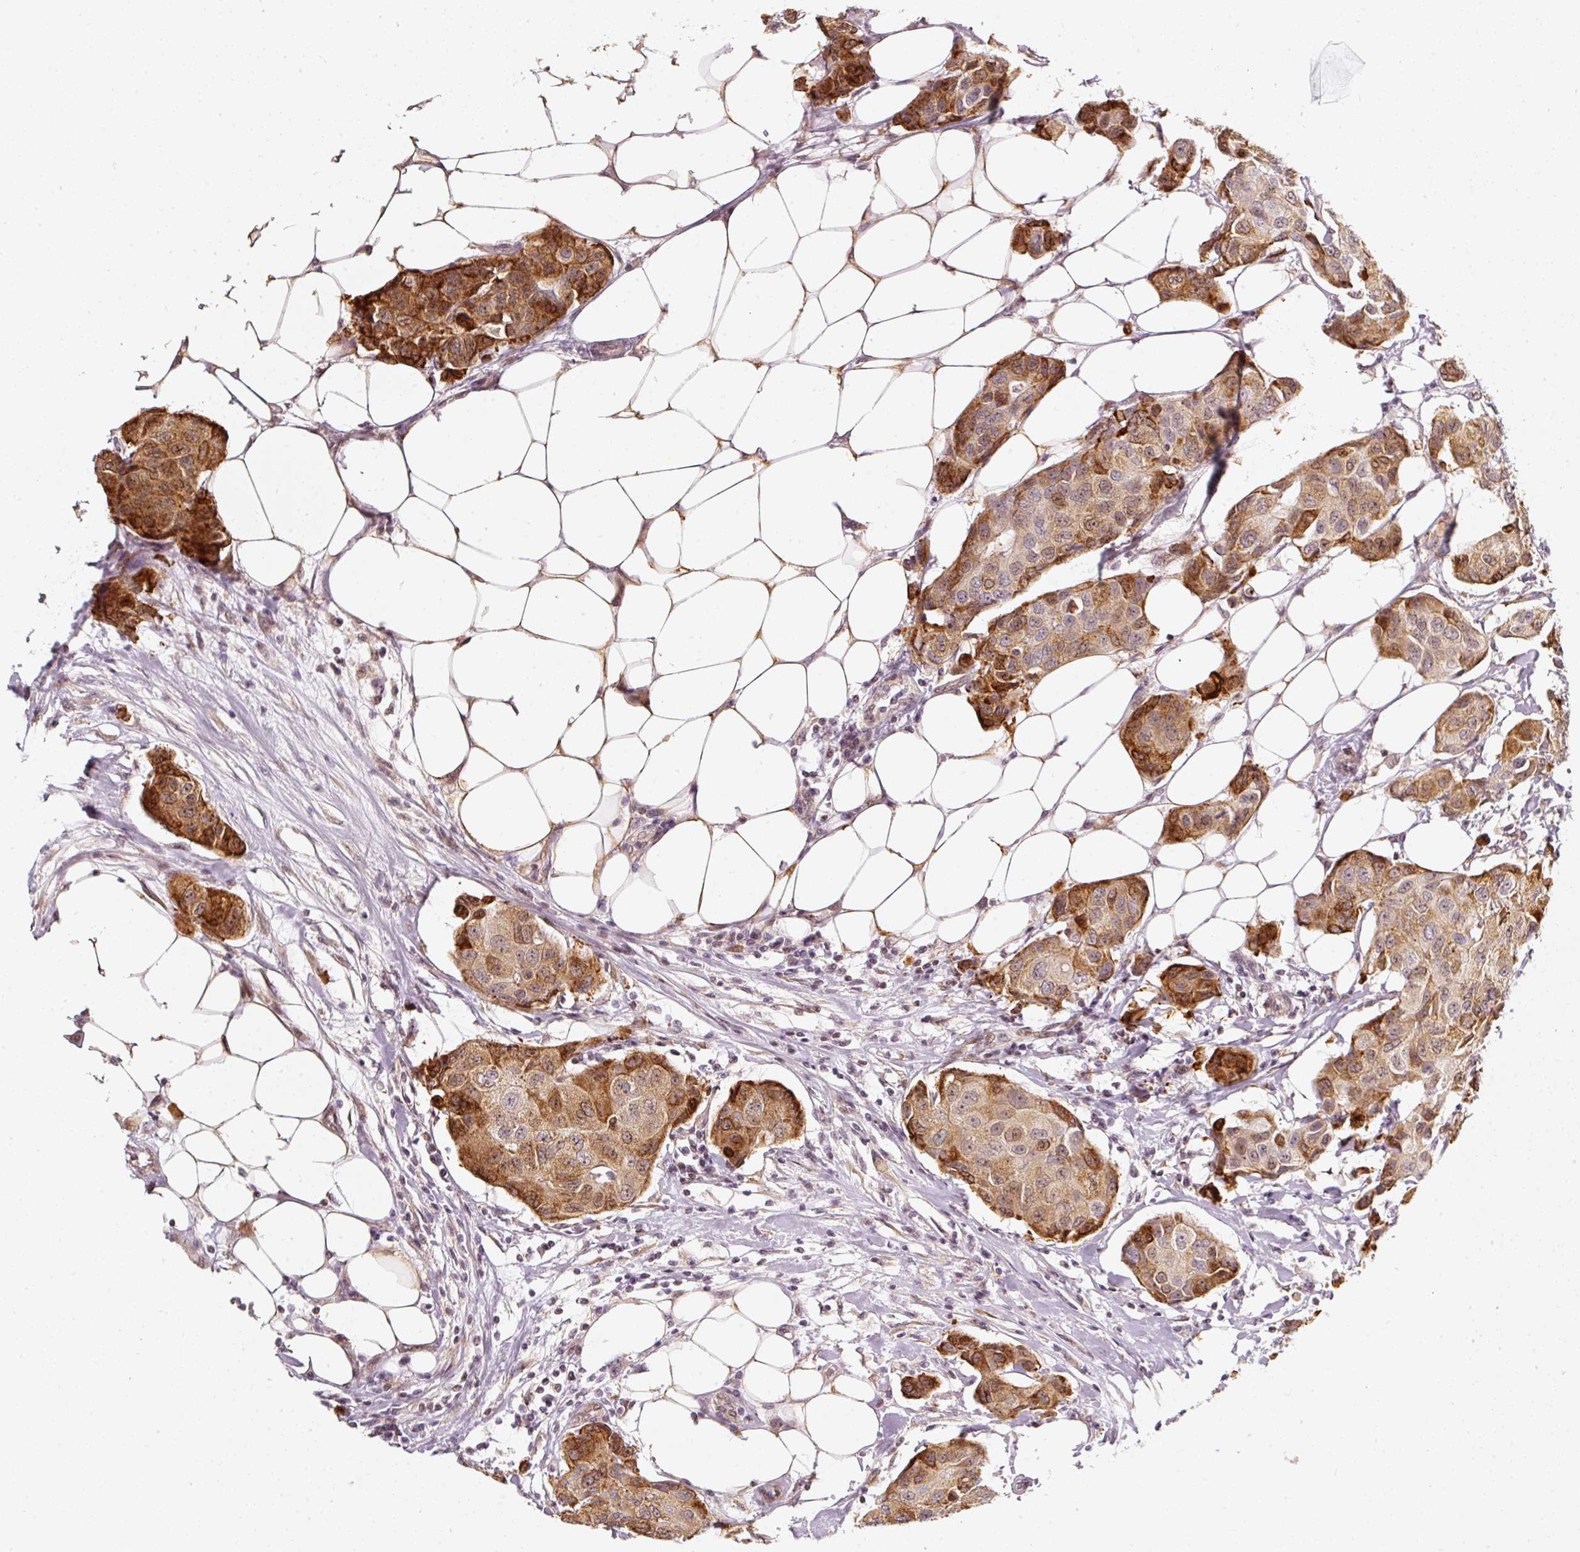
{"staining": {"intensity": "strong", "quantity": "25%-75%", "location": "cytoplasmic/membranous"}, "tissue": "breast cancer", "cell_type": "Tumor cells", "image_type": "cancer", "snomed": [{"axis": "morphology", "description": "Duct carcinoma"}, {"axis": "topography", "description": "Breast"}, {"axis": "topography", "description": "Lymph node"}], "caption": "Immunohistochemical staining of human breast infiltrating ductal carcinoma reveals high levels of strong cytoplasmic/membranous expression in about 25%-75% of tumor cells.", "gene": "MXRA8", "patient": {"sex": "female", "age": 80}}